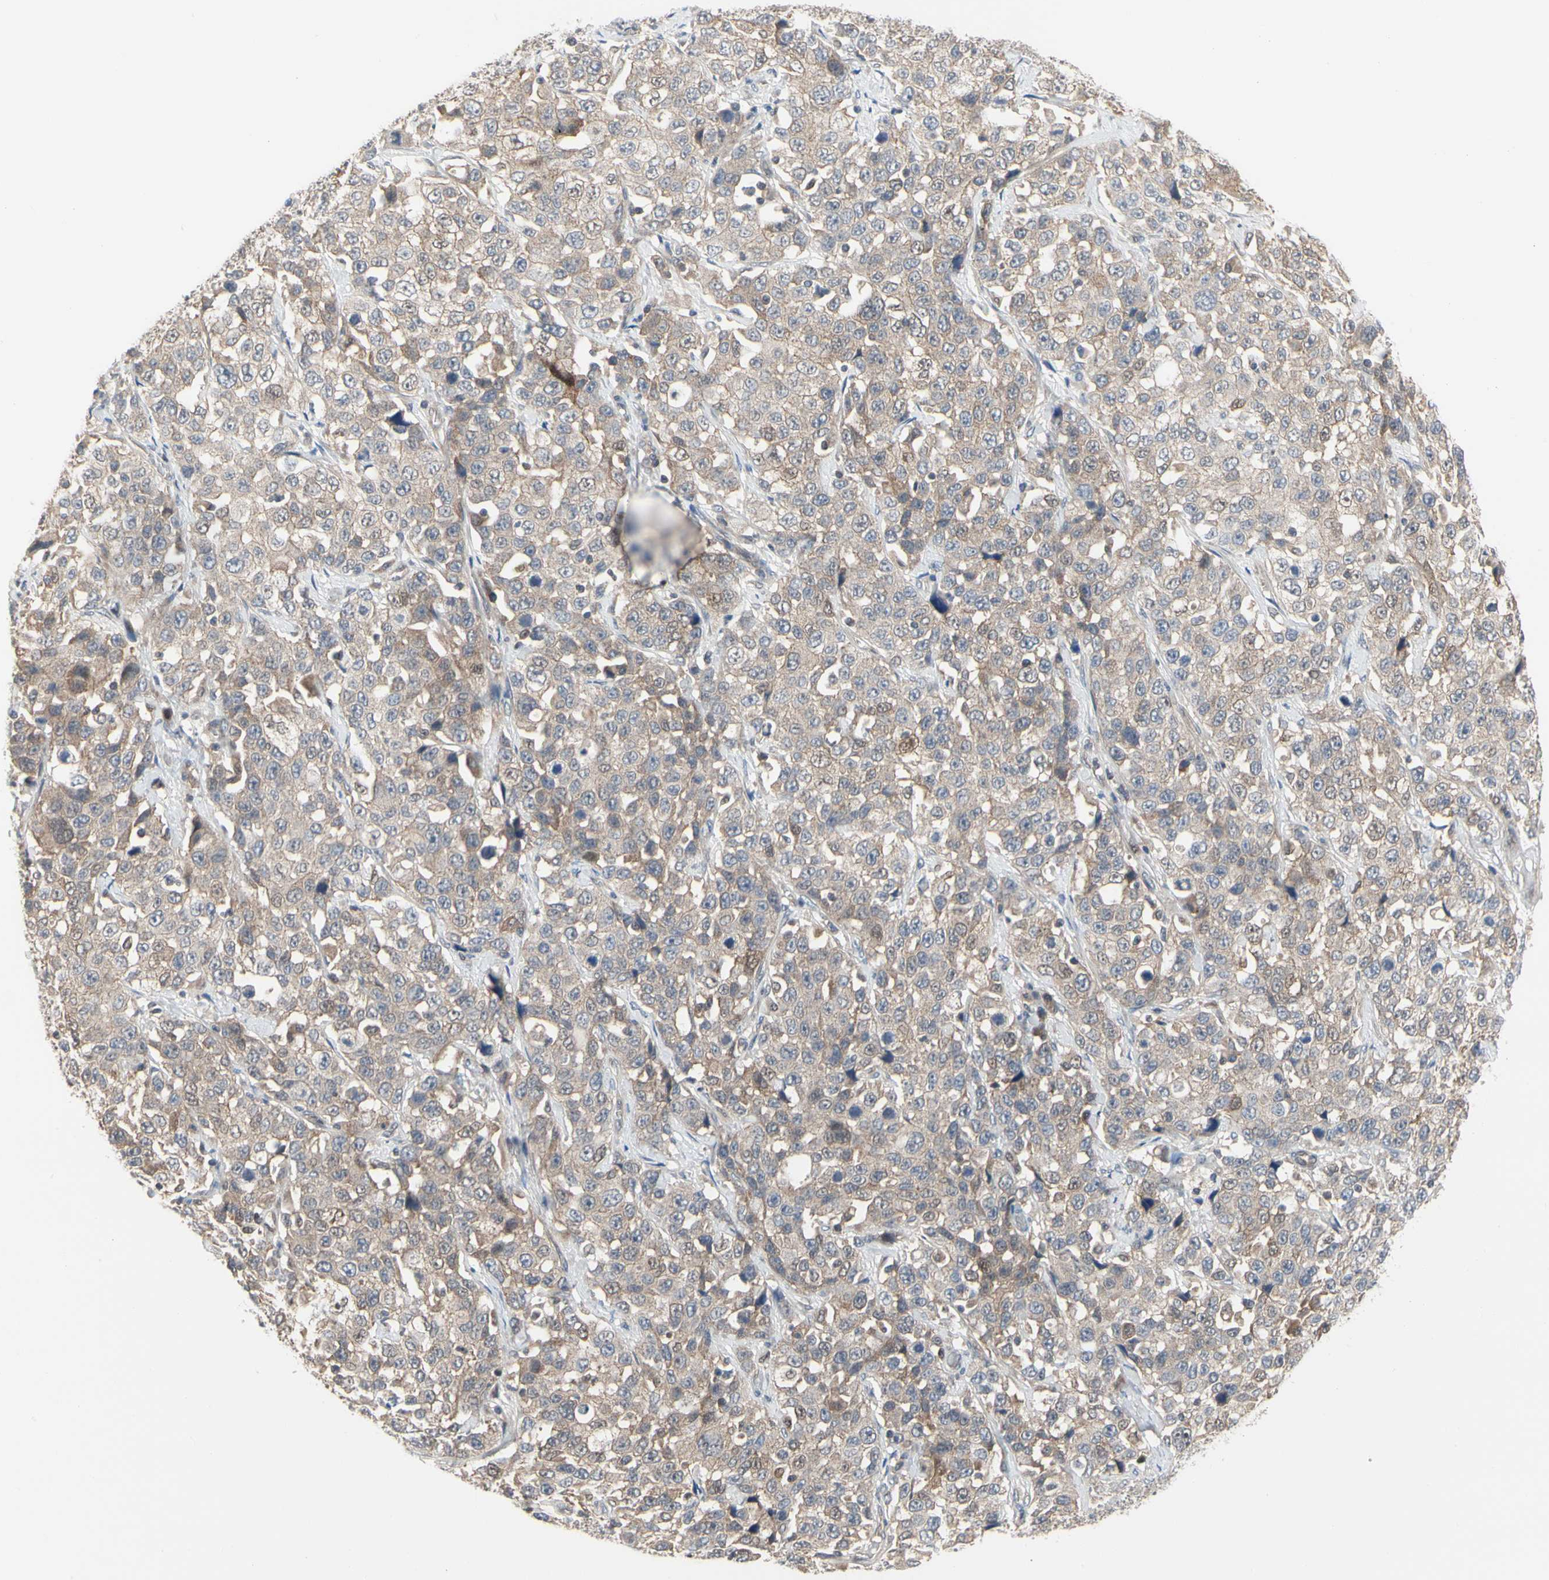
{"staining": {"intensity": "weak", "quantity": ">75%", "location": "cytoplasmic/membranous"}, "tissue": "stomach cancer", "cell_type": "Tumor cells", "image_type": "cancer", "snomed": [{"axis": "morphology", "description": "Normal tissue, NOS"}, {"axis": "morphology", "description": "Adenocarcinoma, NOS"}, {"axis": "topography", "description": "Stomach"}], "caption": "A photomicrograph of stomach cancer stained for a protein displays weak cytoplasmic/membranous brown staining in tumor cells.", "gene": "CDK5", "patient": {"sex": "male", "age": 48}}